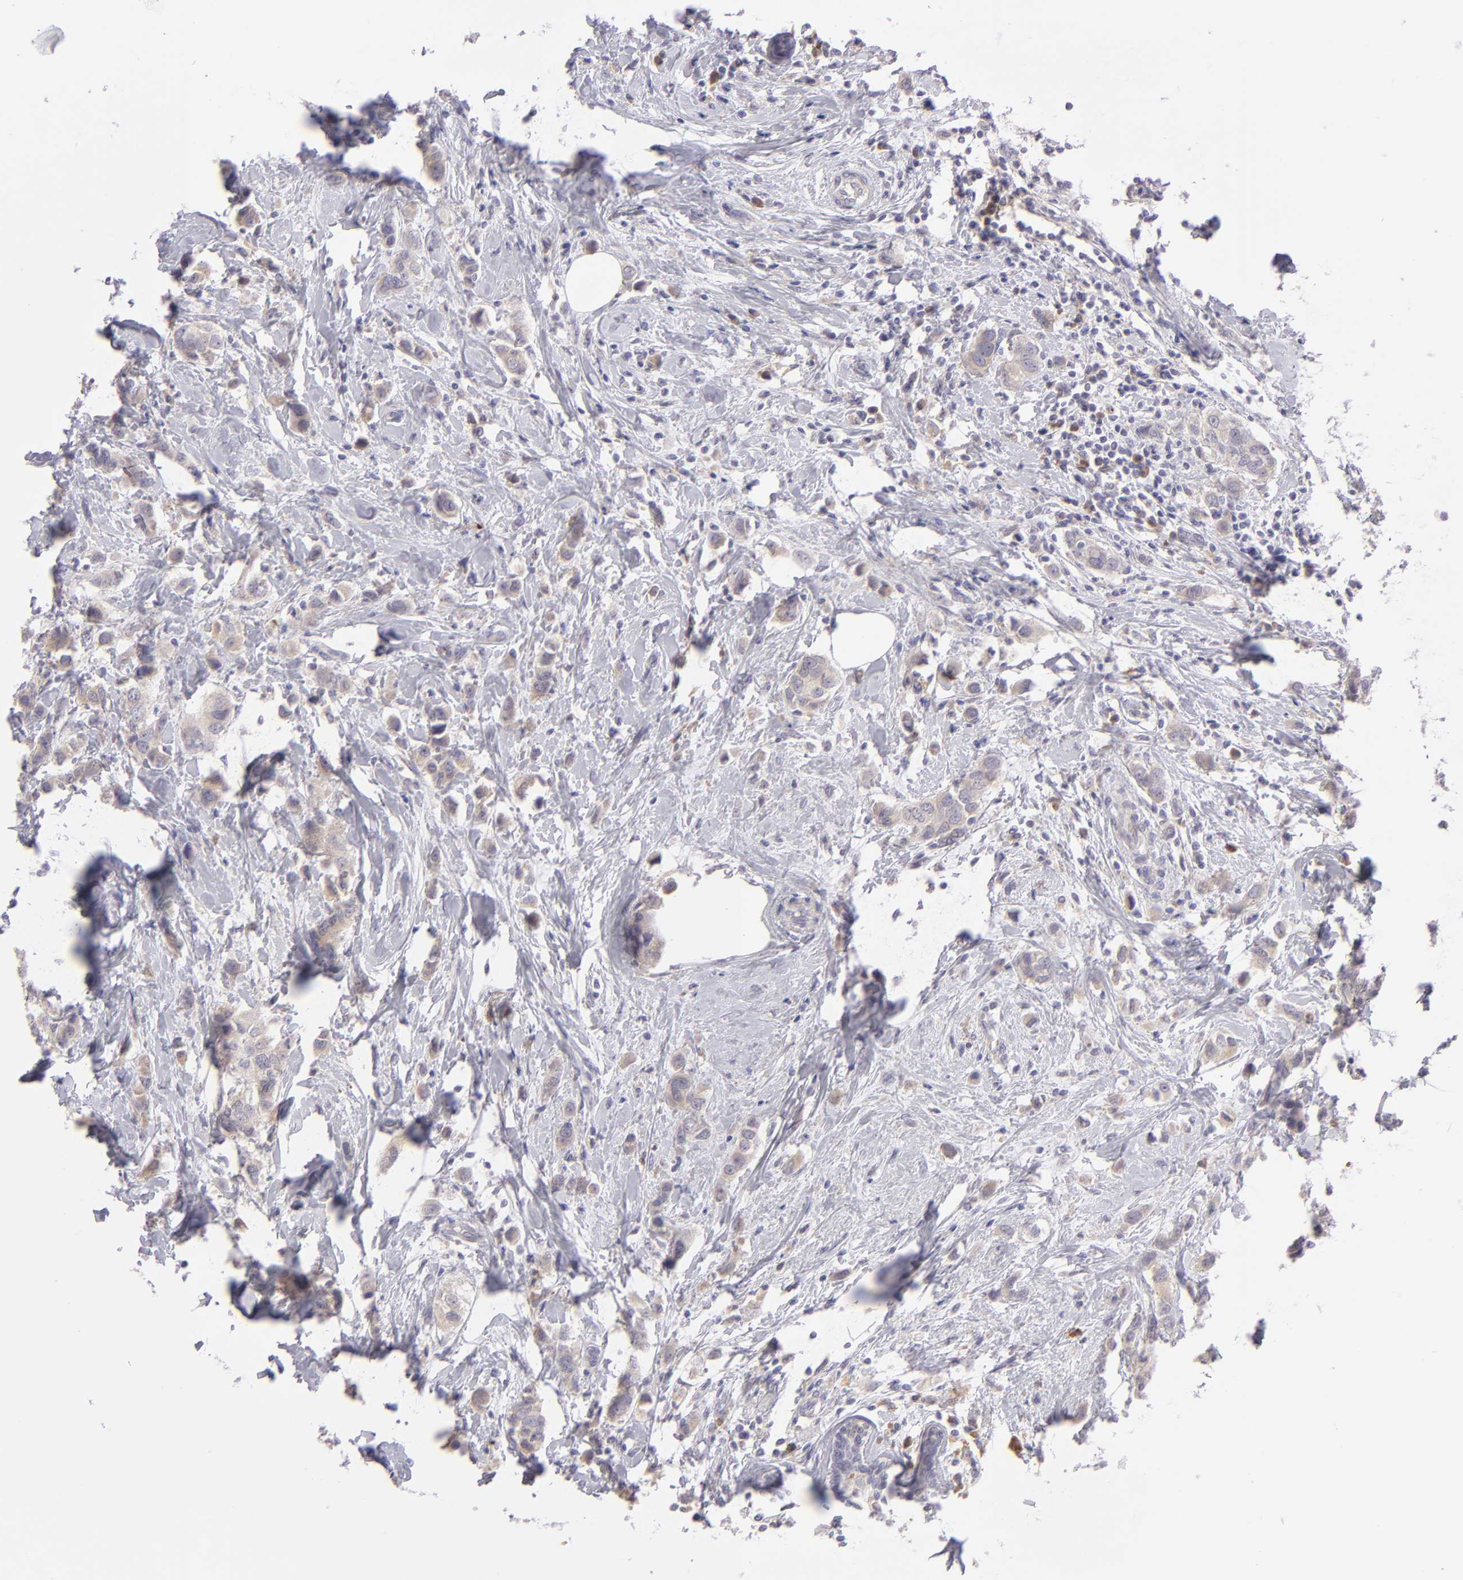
{"staining": {"intensity": "weak", "quantity": ">75%", "location": "cytoplasmic/membranous"}, "tissue": "breast cancer", "cell_type": "Tumor cells", "image_type": "cancer", "snomed": [{"axis": "morphology", "description": "Normal tissue, NOS"}, {"axis": "morphology", "description": "Duct carcinoma"}, {"axis": "topography", "description": "Breast"}], "caption": "About >75% of tumor cells in breast cancer display weak cytoplasmic/membranous protein positivity as visualized by brown immunohistochemical staining.", "gene": "TRAF3", "patient": {"sex": "female", "age": 50}}